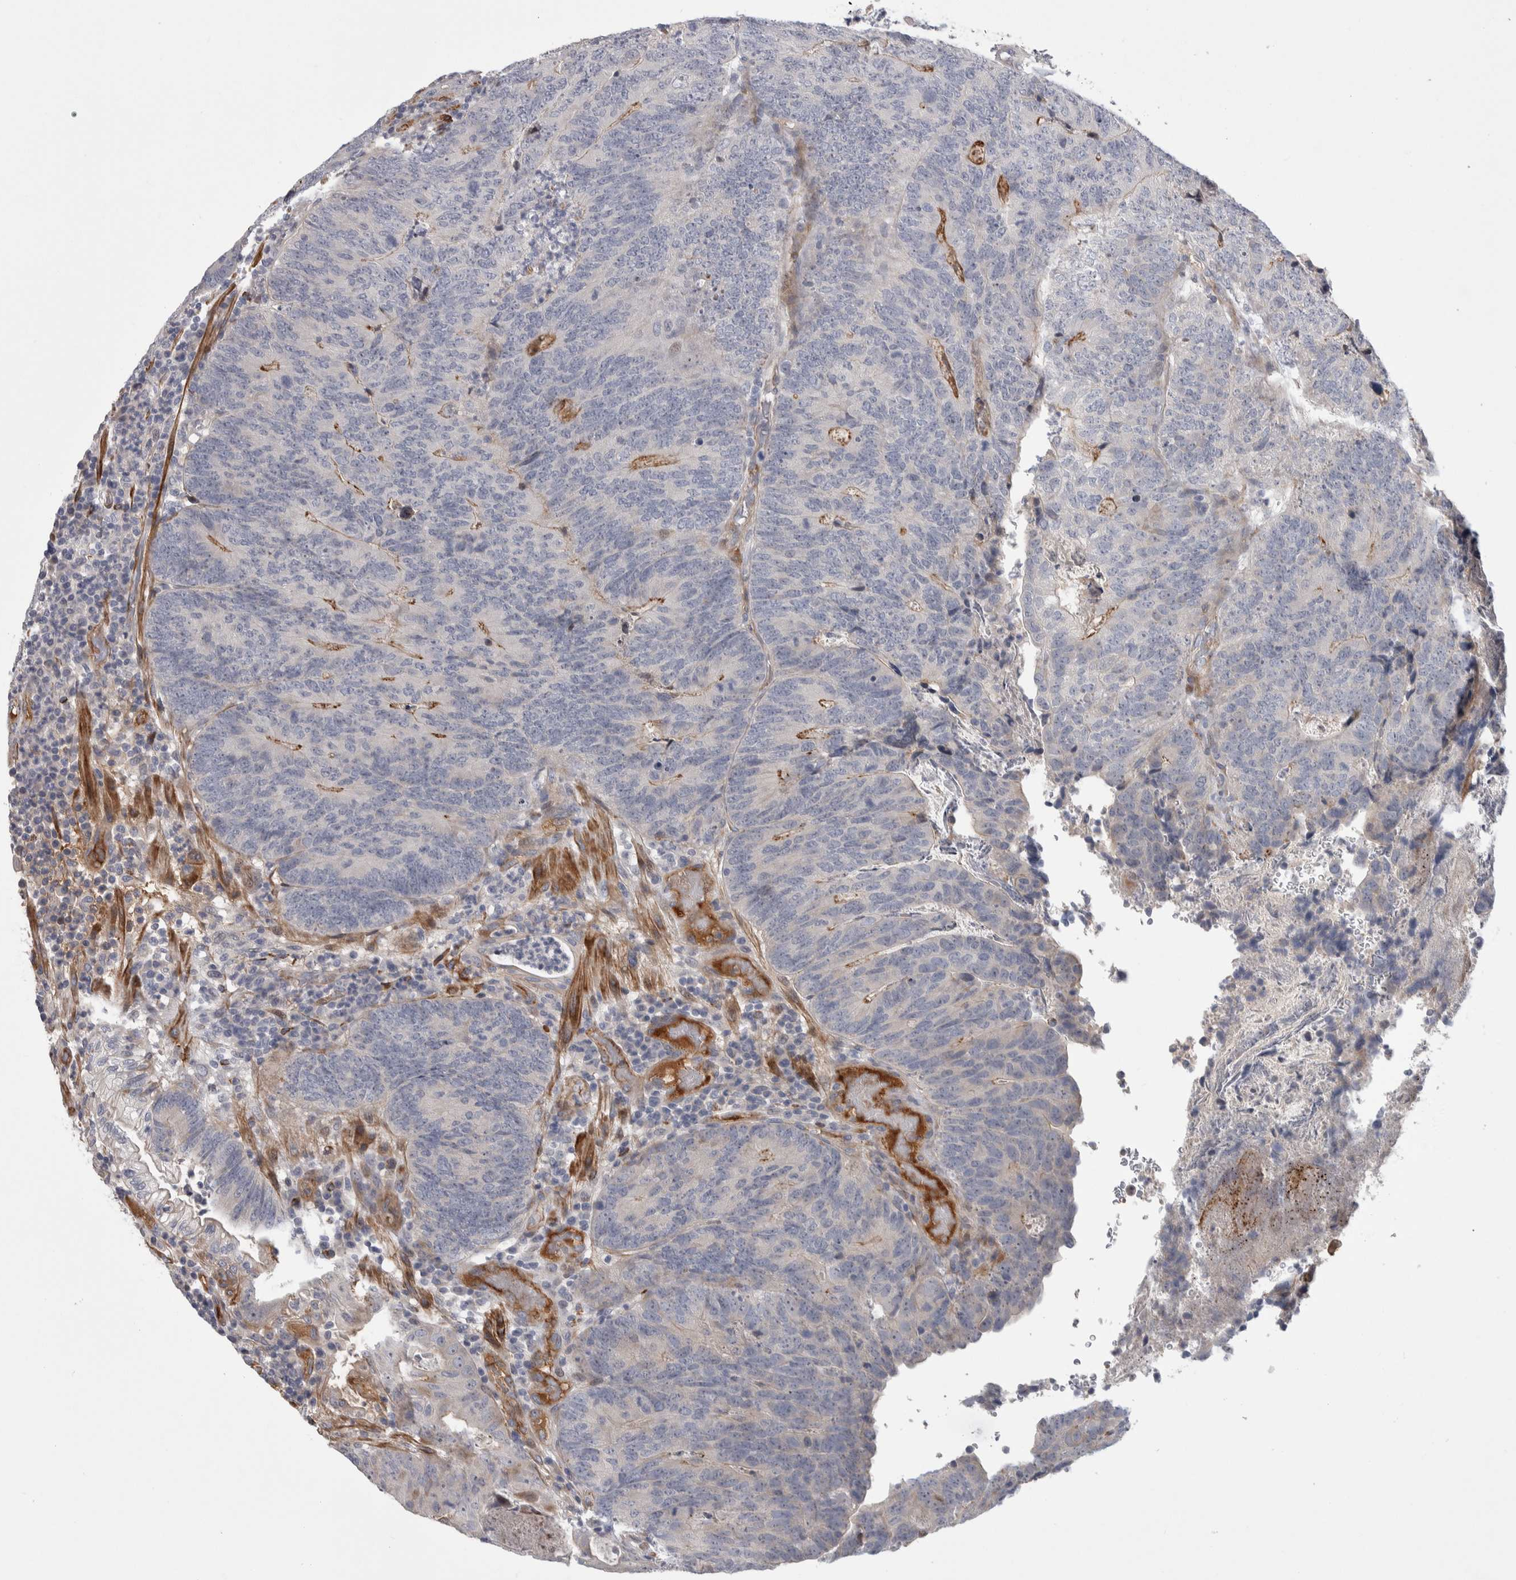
{"staining": {"intensity": "moderate", "quantity": "<25%", "location": "cytoplasmic/membranous"}, "tissue": "colorectal cancer", "cell_type": "Tumor cells", "image_type": "cancer", "snomed": [{"axis": "morphology", "description": "Adenocarcinoma, NOS"}, {"axis": "topography", "description": "Colon"}], "caption": "A micrograph of adenocarcinoma (colorectal) stained for a protein displays moderate cytoplasmic/membranous brown staining in tumor cells. (DAB (3,3'-diaminobenzidine) = brown stain, brightfield microscopy at high magnification).", "gene": "PSMG3", "patient": {"sex": "female", "age": 67}}